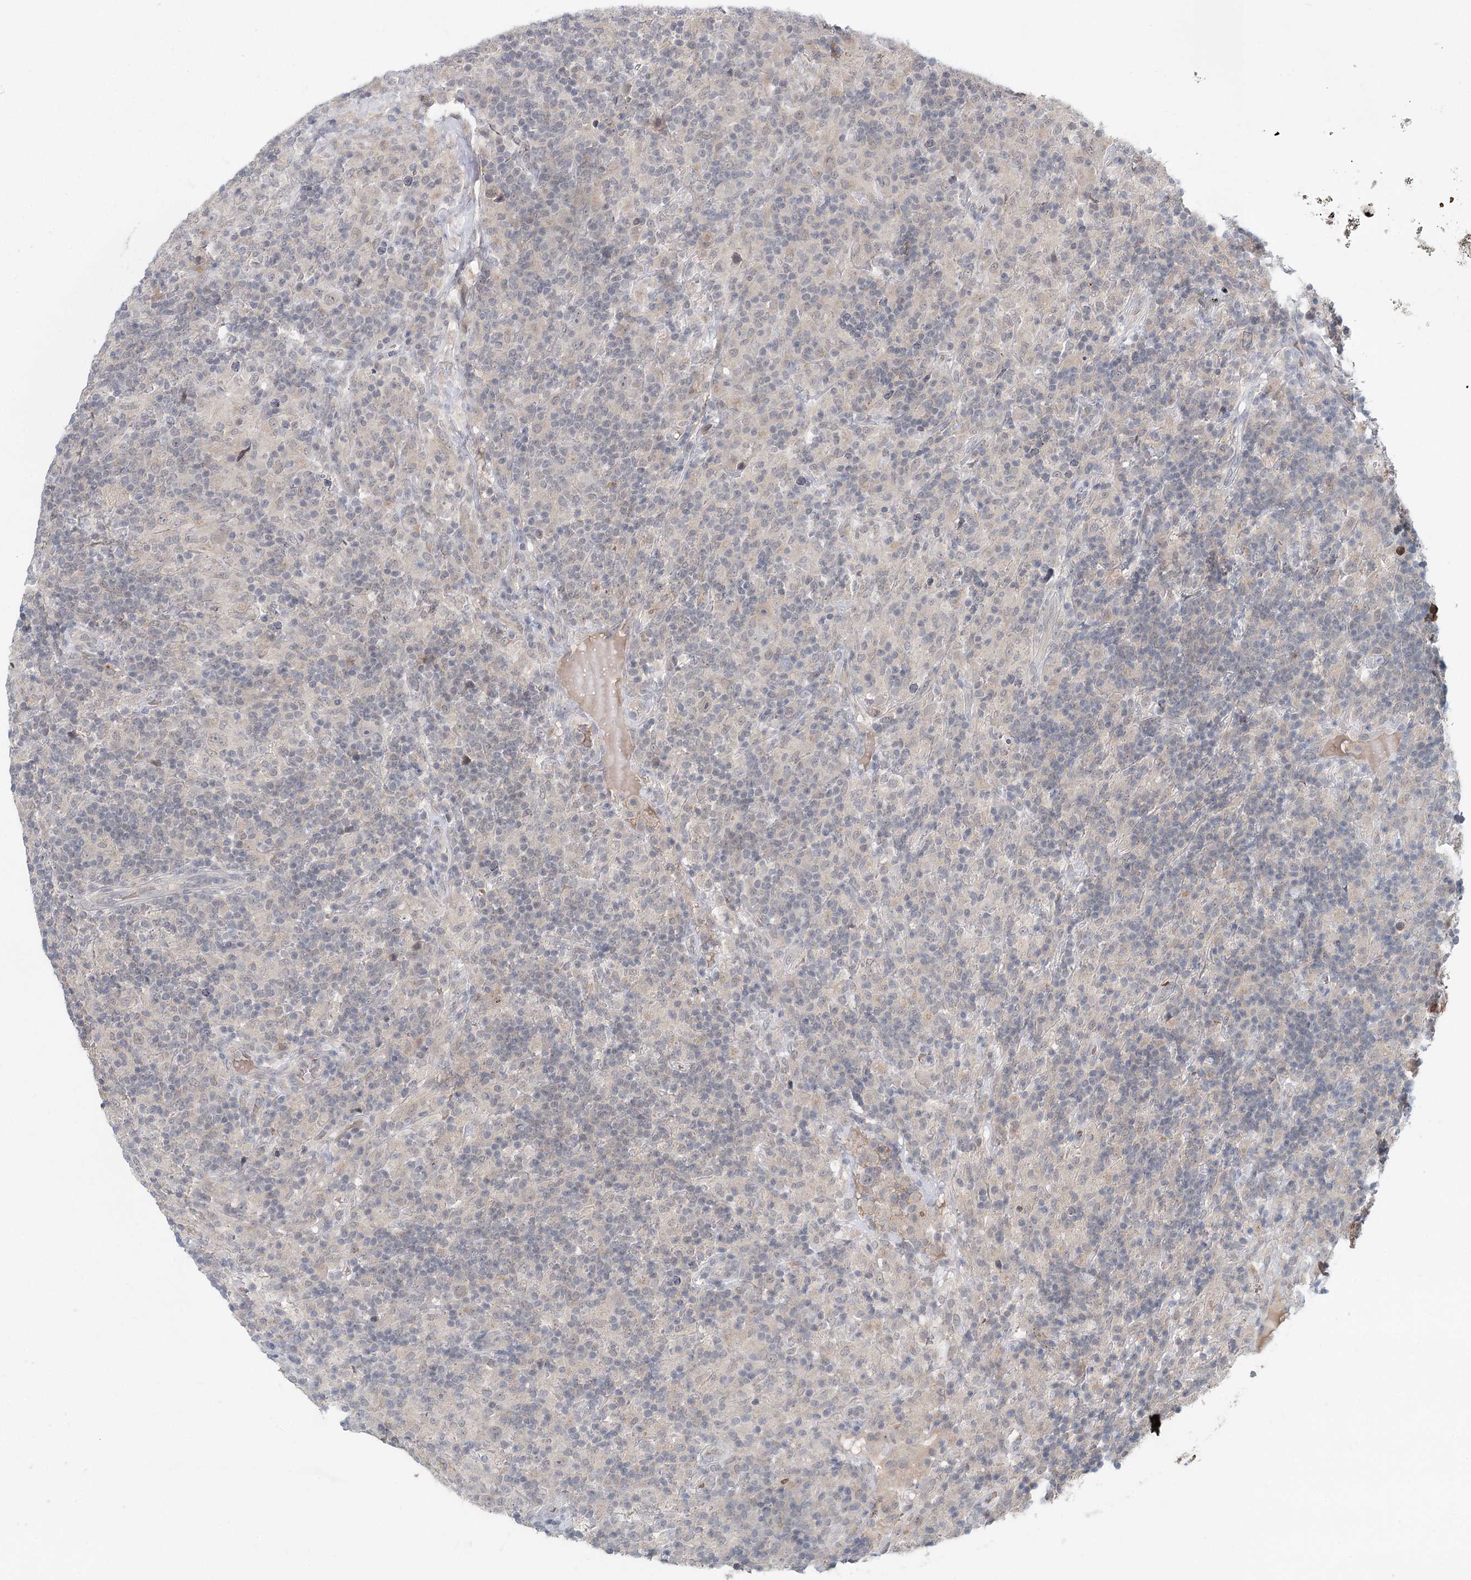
{"staining": {"intensity": "negative", "quantity": "none", "location": "none"}, "tissue": "lymphoma", "cell_type": "Tumor cells", "image_type": "cancer", "snomed": [{"axis": "morphology", "description": "Hodgkin's disease, NOS"}, {"axis": "topography", "description": "Lymph node"}], "caption": "Immunohistochemistry photomicrograph of human Hodgkin's disease stained for a protein (brown), which shows no expression in tumor cells. (DAB (3,3'-diaminobenzidine) immunohistochemistry, high magnification).", "gene": "FBXO7", "patient": {"sex": "male", "age": 70}}